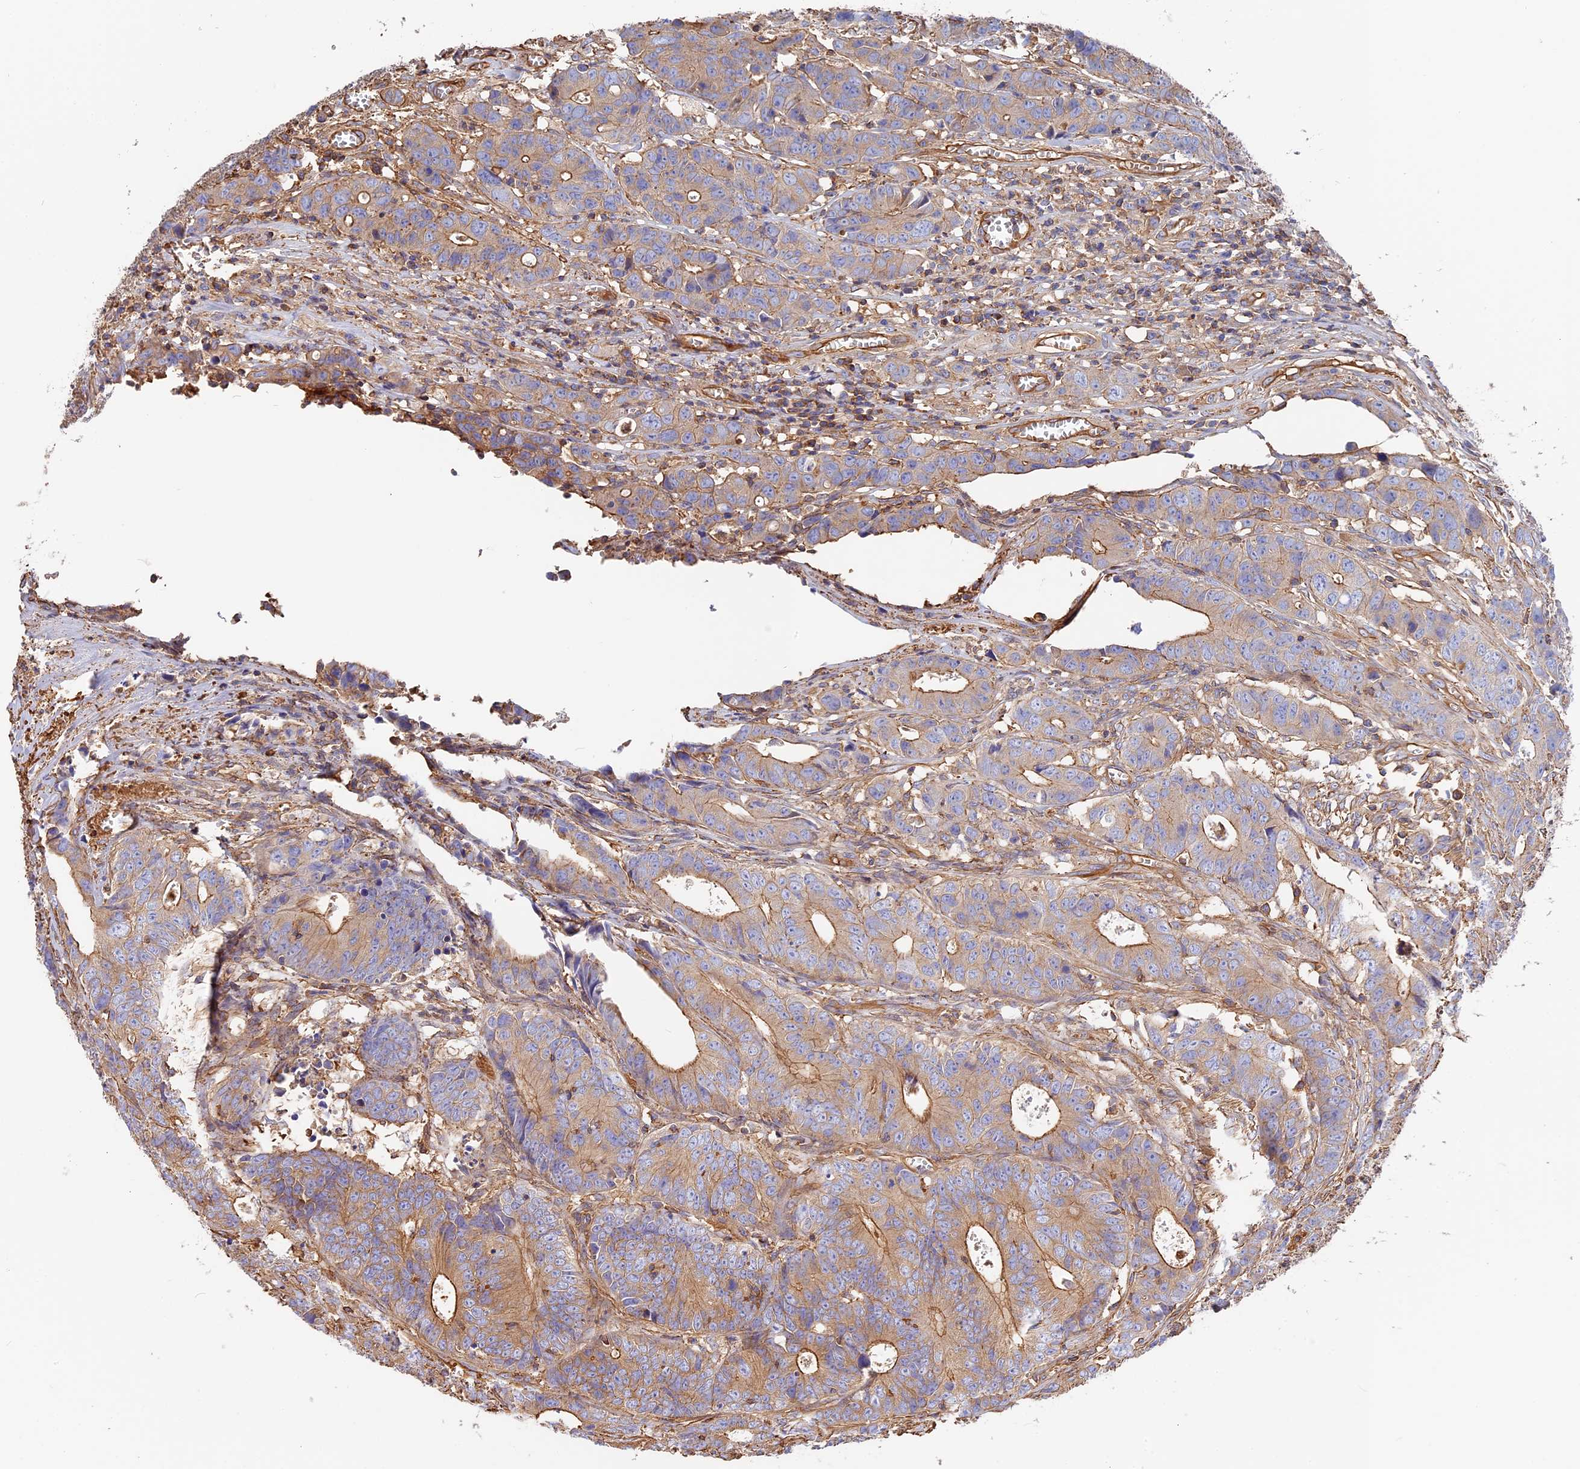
{"staining": {"intensity": "weak", "quantity": ">75%", "location": "cytoplasmic/membranous"}, "tissue": "colorectal cancer", "cell_type": "Tumor cells", "image_type": "cancer", "snomed": [{"axis": "morphology", "description": "Adenocarcinoma, NOS"}, {"axis": "topography", "description": "Colon"}], "caption": "IHC of human colorectal cancer (adenocarcinoma) demonstrates low levels of weak cytoplasmic/membranous expression in about >75% of tumor cells.", "gene": "VPS18", "patient": {"sex": "female", "age": 57}}